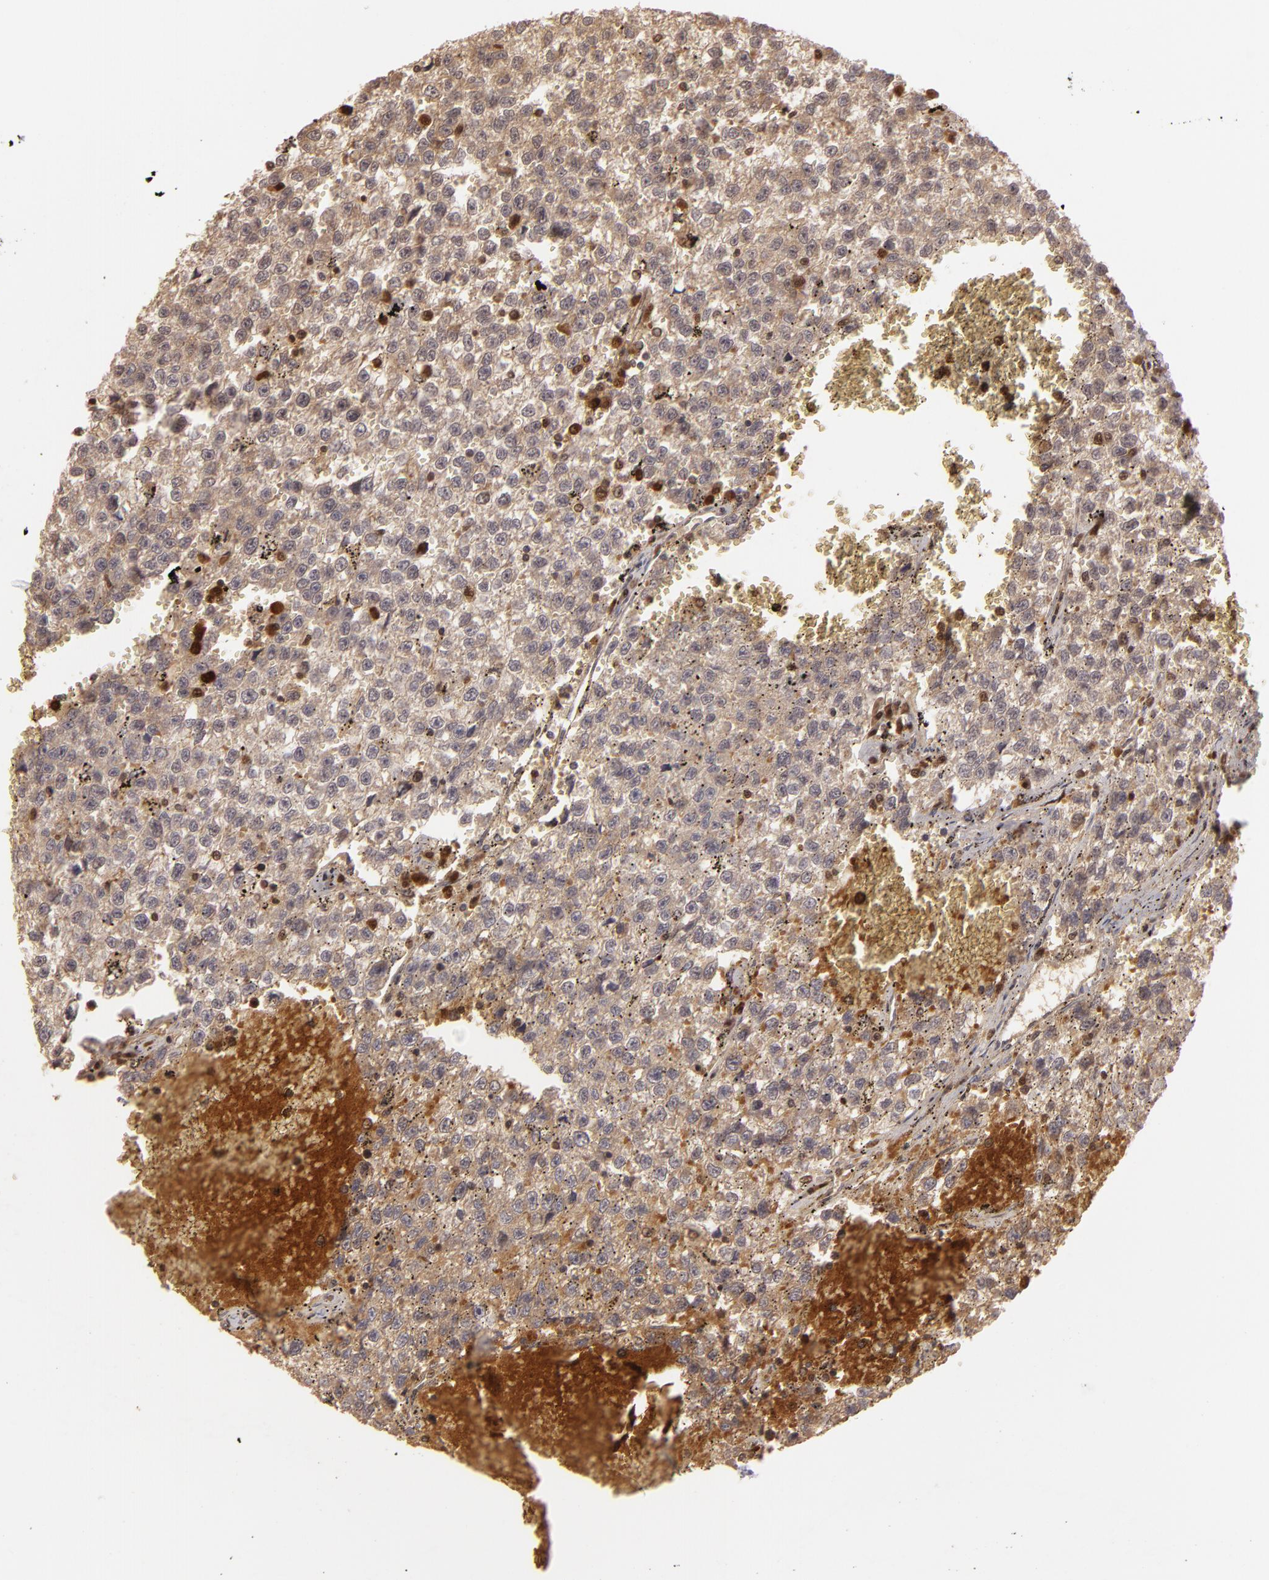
{"staining": {"intensity": "strong", "quantity": ">75%", "location": "cytoplasmic/membranous"}, "tissue": "testis cancer", "cell_type": "Tumor cells", "image_type": "cancer", "snomed": [{"axis": "morphology", "description": "Seminoma, NOS"}, {"axis": "topography", "description": "Testis"}], "caption": "Immunohistochemistry photomicrograph of testis cancer (seminoma) stained for a protein (brown), which exhibits high levels of strong cytoplasmic/membranous positivity in about >75% of tumor cells.", "gene": "ZBTB33", "patient": {"sex": "male", "age": 35}}